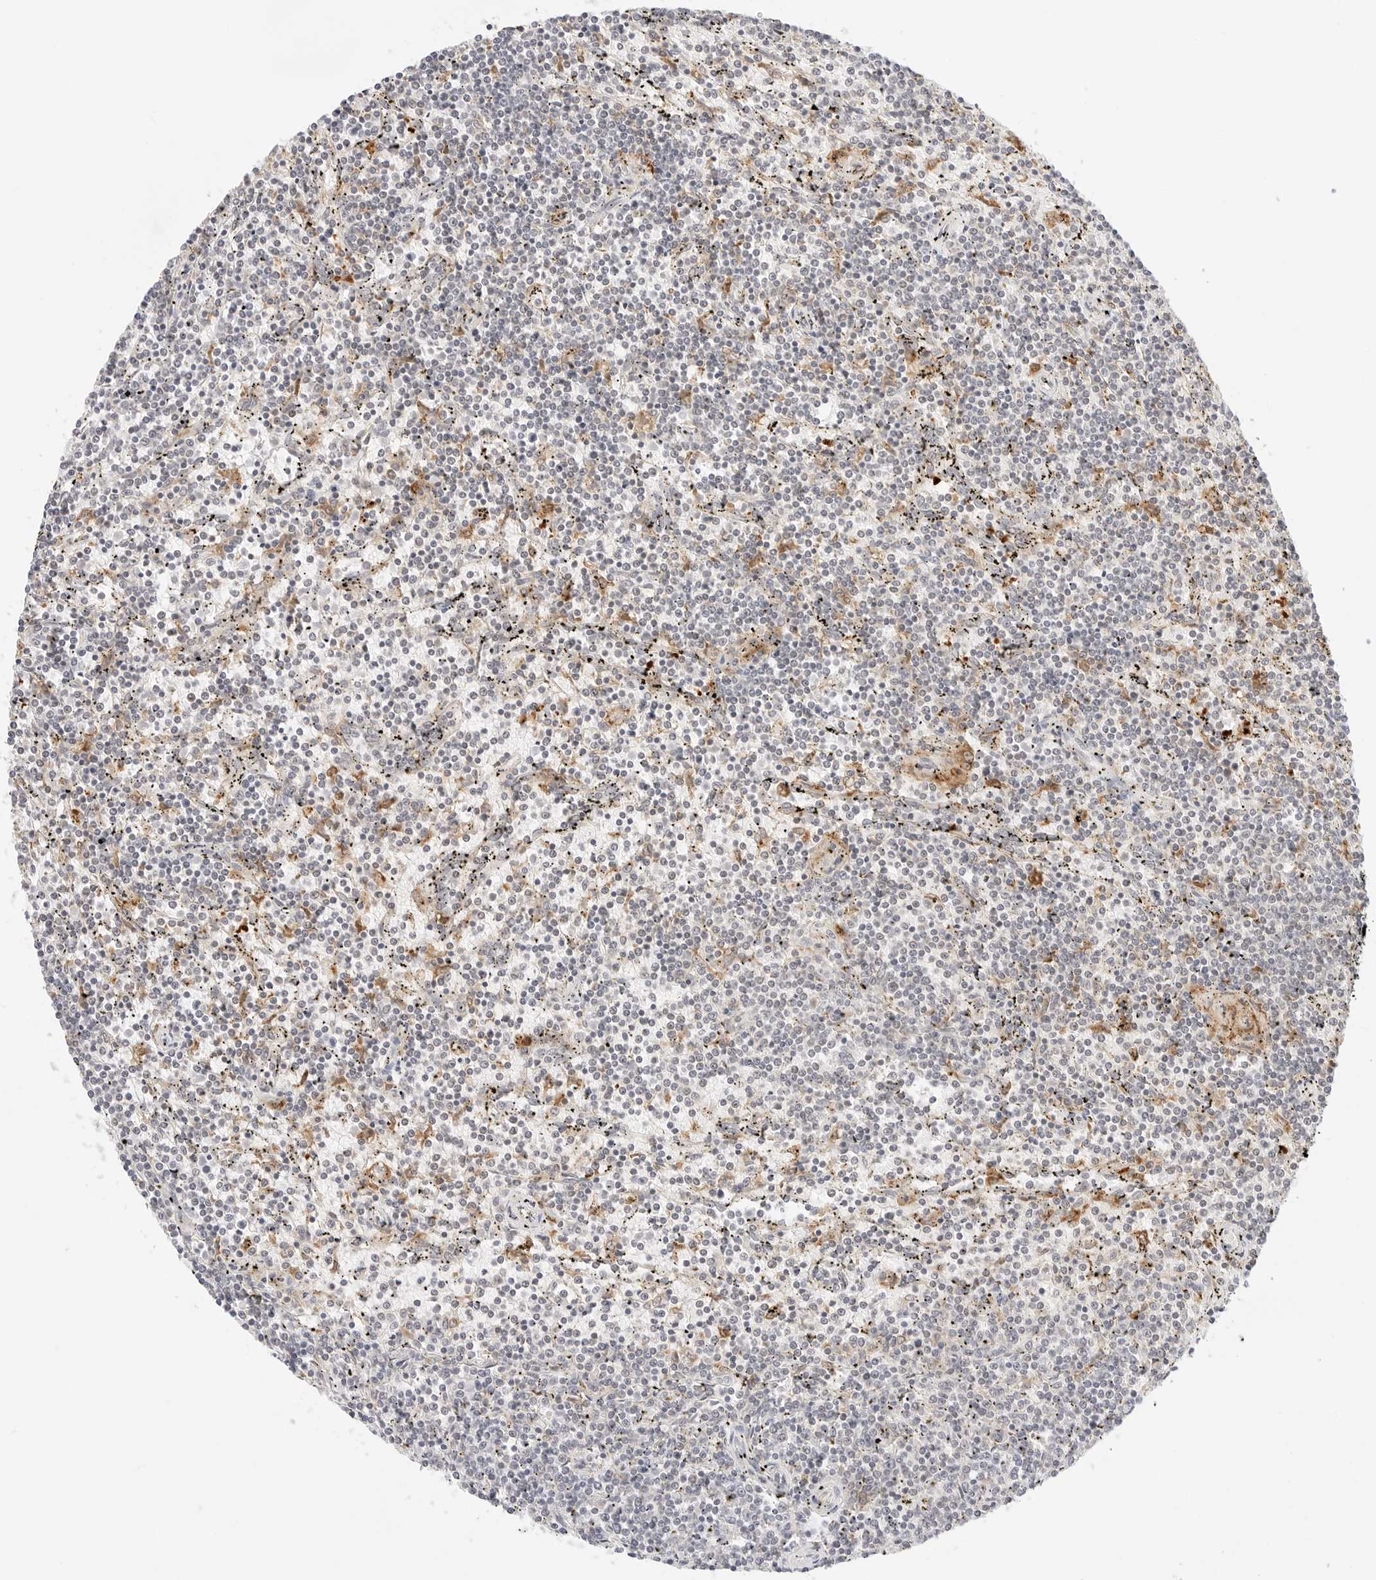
{"staining": {"intensity": "negative", "quantity": "none", "location": "none"}, "tissue": "lymphoma", "cell_type": "Tumor cells", "image_type": "cancer", "snomed": [{"axis": "morphology", "description": "Malignant lymphoma, non-Hodgkin's type, Low grade"}, {"axis": "topography", "description": "Spleen"}], "caption": "The image displays no significant expression in tumor cells of malignant lymphoma, non-Hodgkin's type (low-grade).", "gene": "ERO1B", "patient": {"sex": "female", "age": 50}}